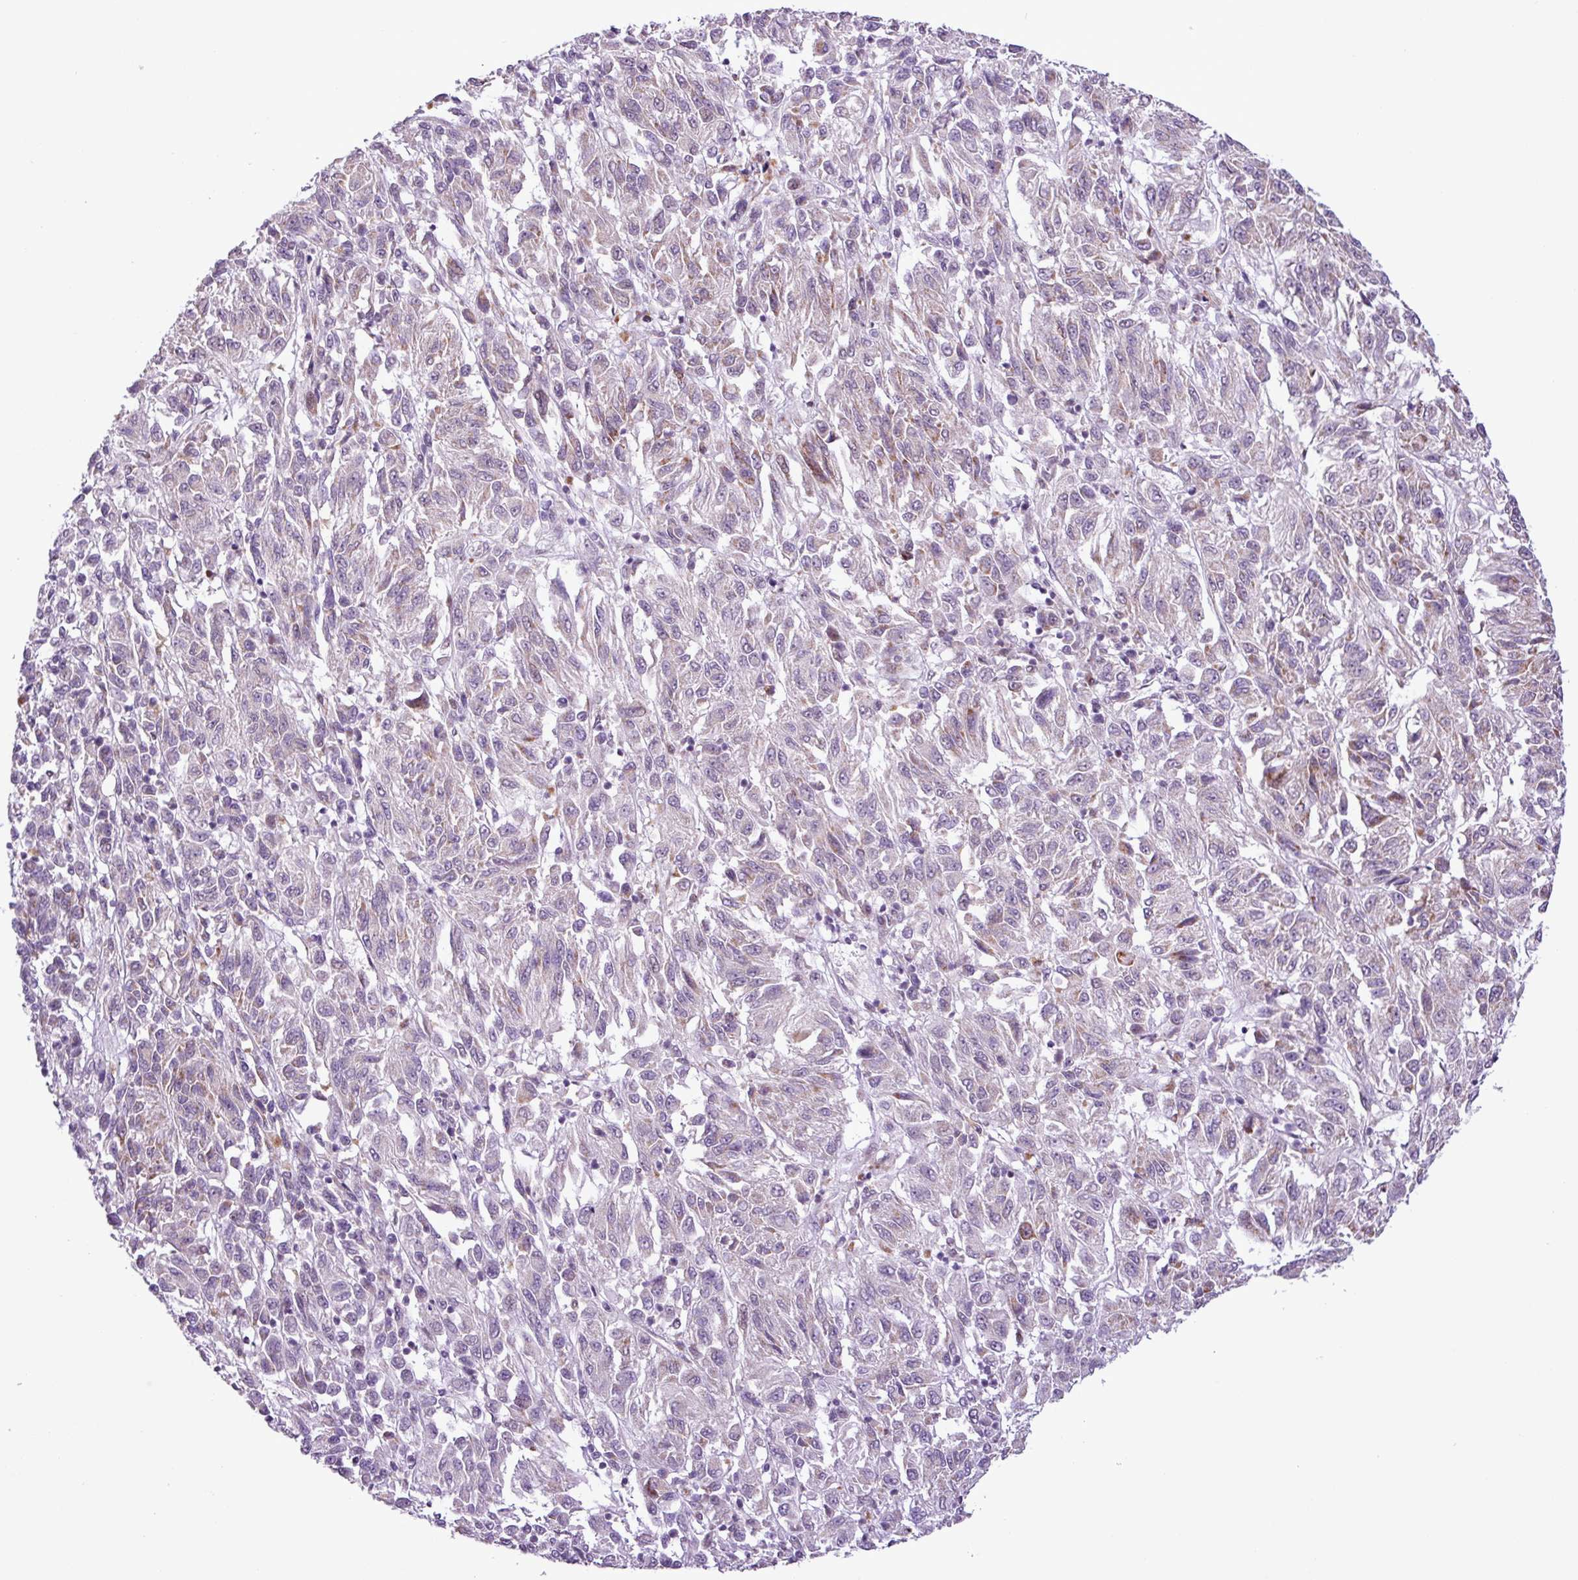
{"staining": {"intensity": "negative", "quantity": "none", "location": "none"}, "tissue": "melanoma", "cell_type": "Tumor cells", "image_type": "cancer", "snomed": [{"axis": "morphology", "description": "Malignant melanoma, Metastatic site"}, {"axis": "topography", "description": "Lung"}], "caption": "High power microscopy image of an immunohistochemistry photomicrograph of melanoma, revealing no significant staining in tumor cells.", "gene": "ZNF354A", "patient": {"sex": "male", "age": 64}}